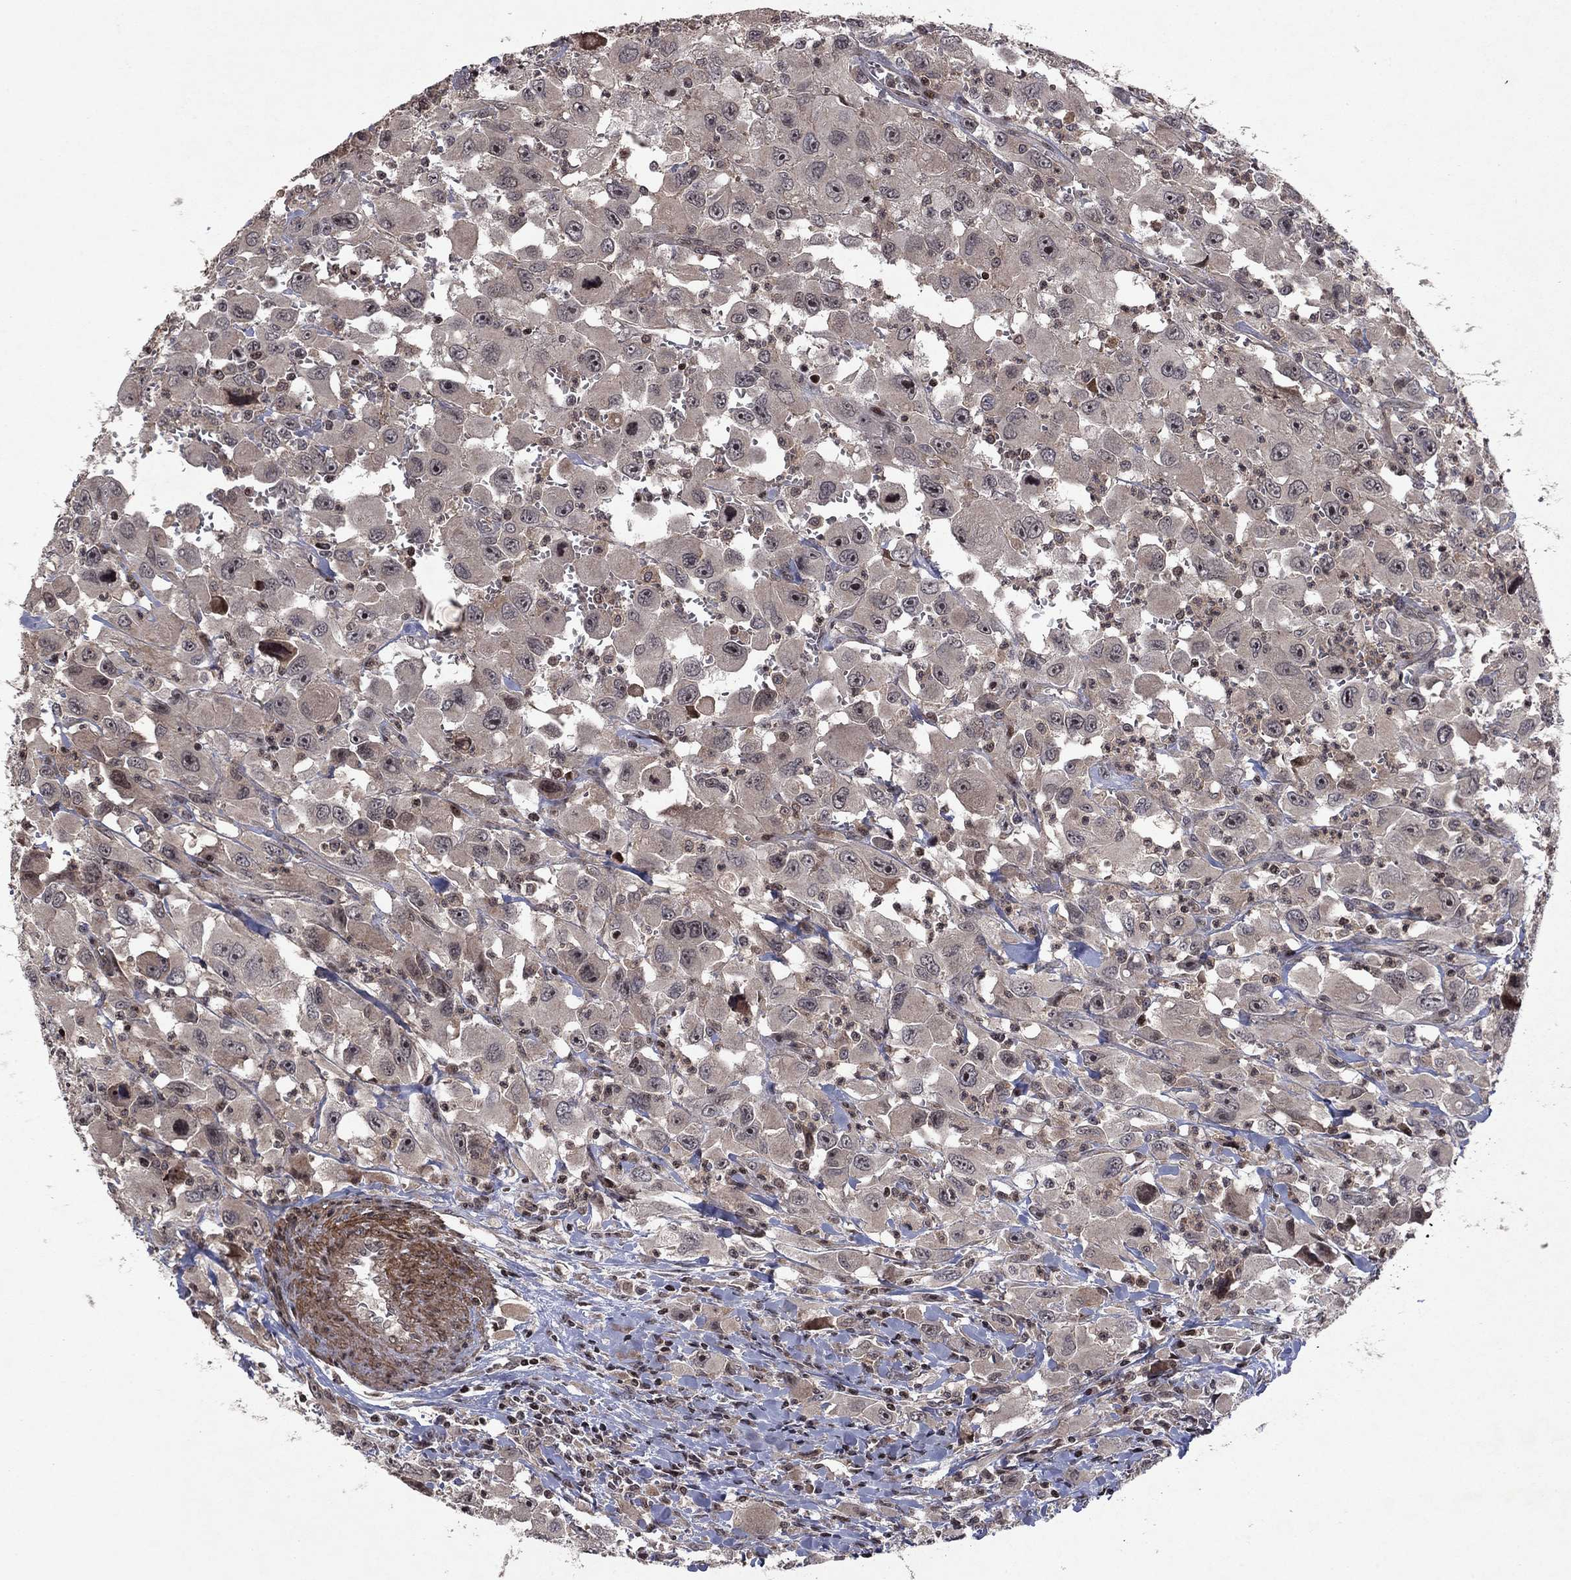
{"staining": {"intensity": "negative", "quantity": "none", "location": "none"}, "tissue": "head and neck cancer", "cell_type": "Tumor cells", "image_type": "cancer", "snomed": [{"axis": "morphology", "description": "Squamous cell carcinoma, NOS"}, {"axis": "morphology", "description": "Squamous cell carcinoma, metastatic, NOS"}, {"axis": "topography", "description": "Oral tissue"}, {"axis": "topography", "description": "Head-Neck"}], "caption": "Tumor cells are negative for brown protein staining in head and neck cancer (metastatic squamous cell carcinoma). (DAB immunohistochemistry (IHC) with hematoxylin counter stain).", "gene": "SORBS1", "patient": {"sex": "female", "age": 85}}